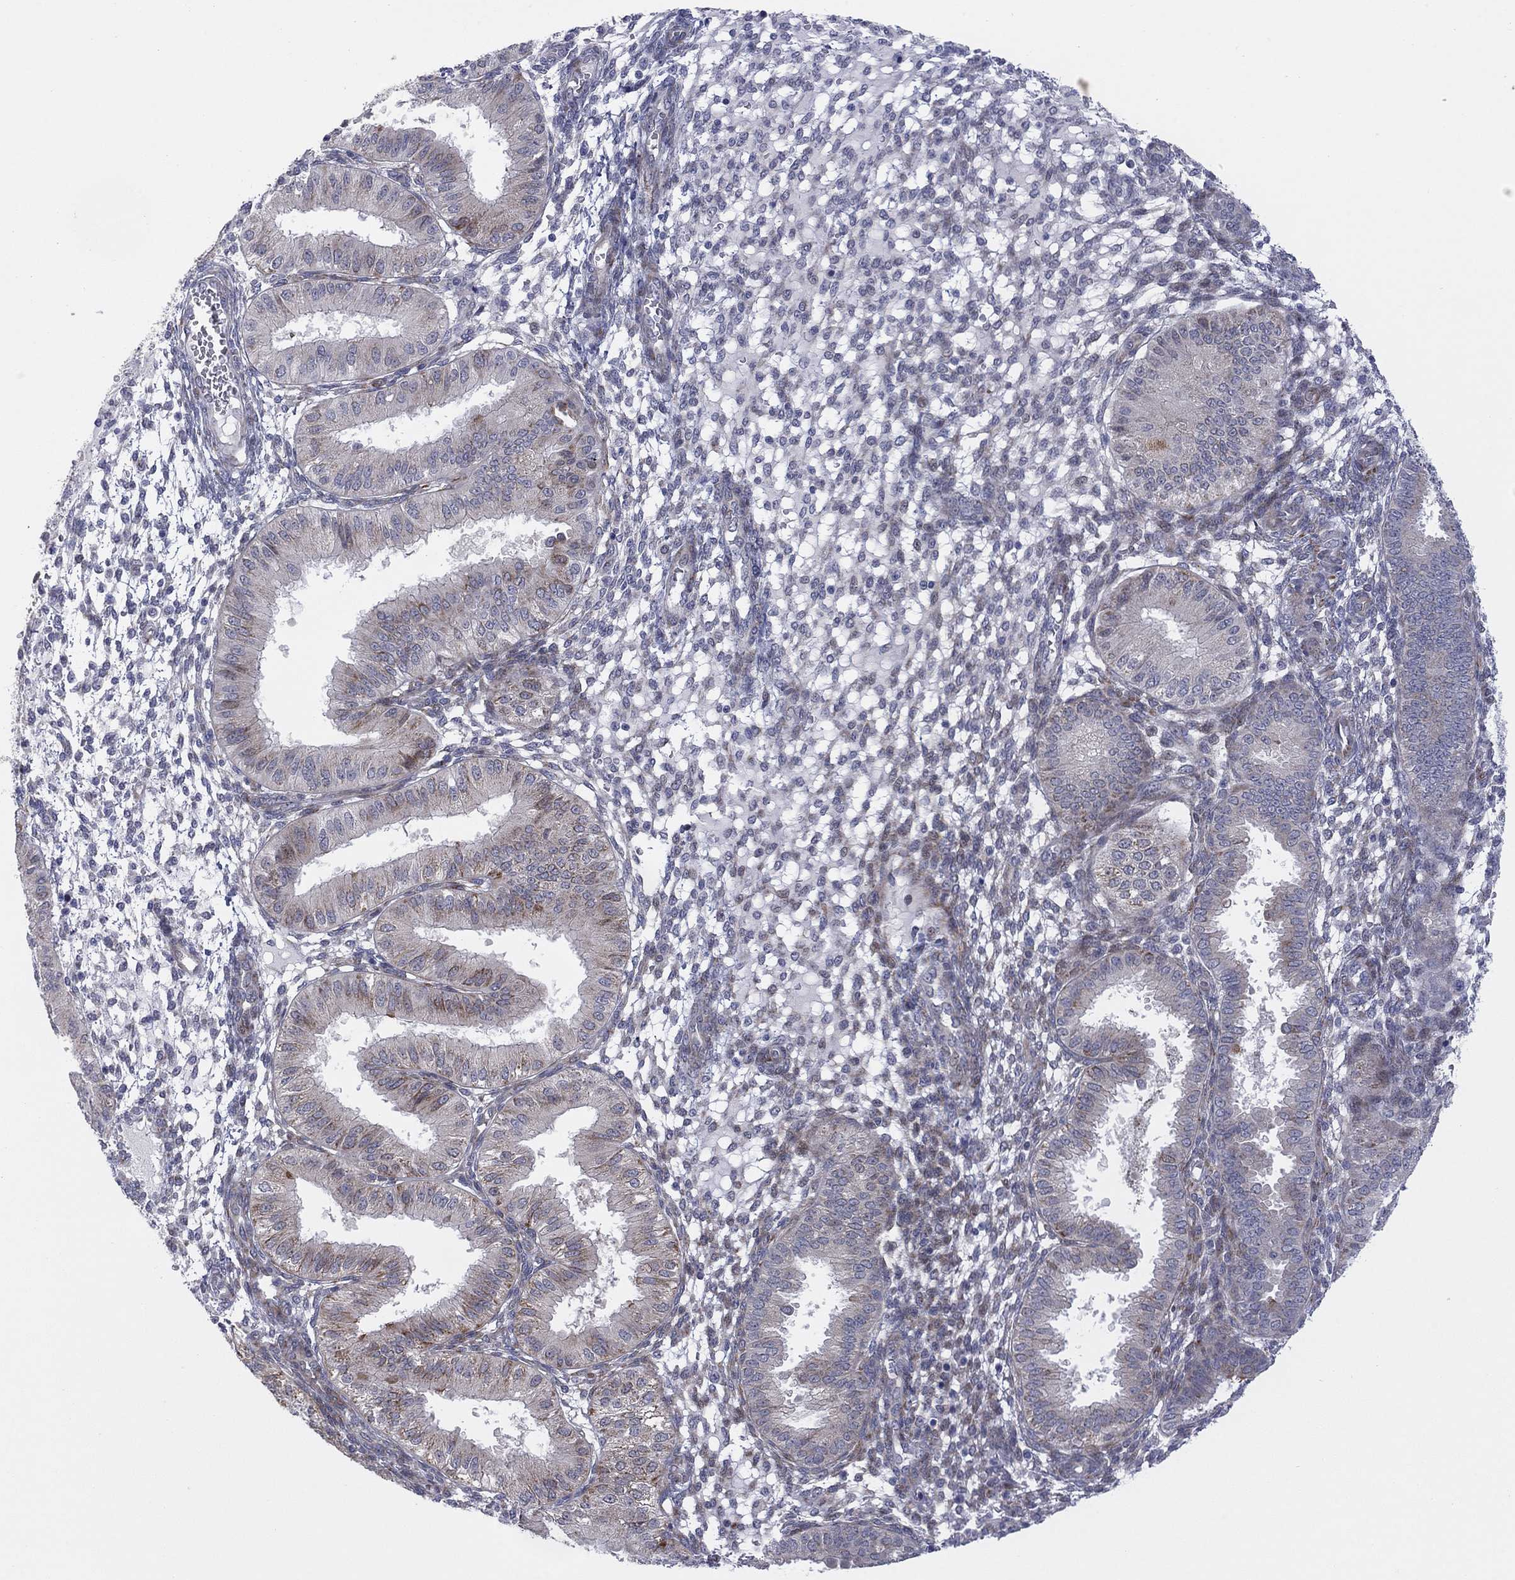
{"staining": {"intensity": "negative", "quantity": "none", "location": "none"}, "tissue": "endometrium", "cell_type": "Cells in endometrial stroma", "image_type": "normal", "snomed": [{"axis": "morphology", "description": "Normal tissue, NOS"}, {"axis": "topography", "description": "Endometrium"}], "caption": "Immunohistochemistry of unremarkable endometrium reveals no staining in cells in endometrial stroma.", "gene": "TTC21B", "patient": {"sex": "female", "age": 43}}